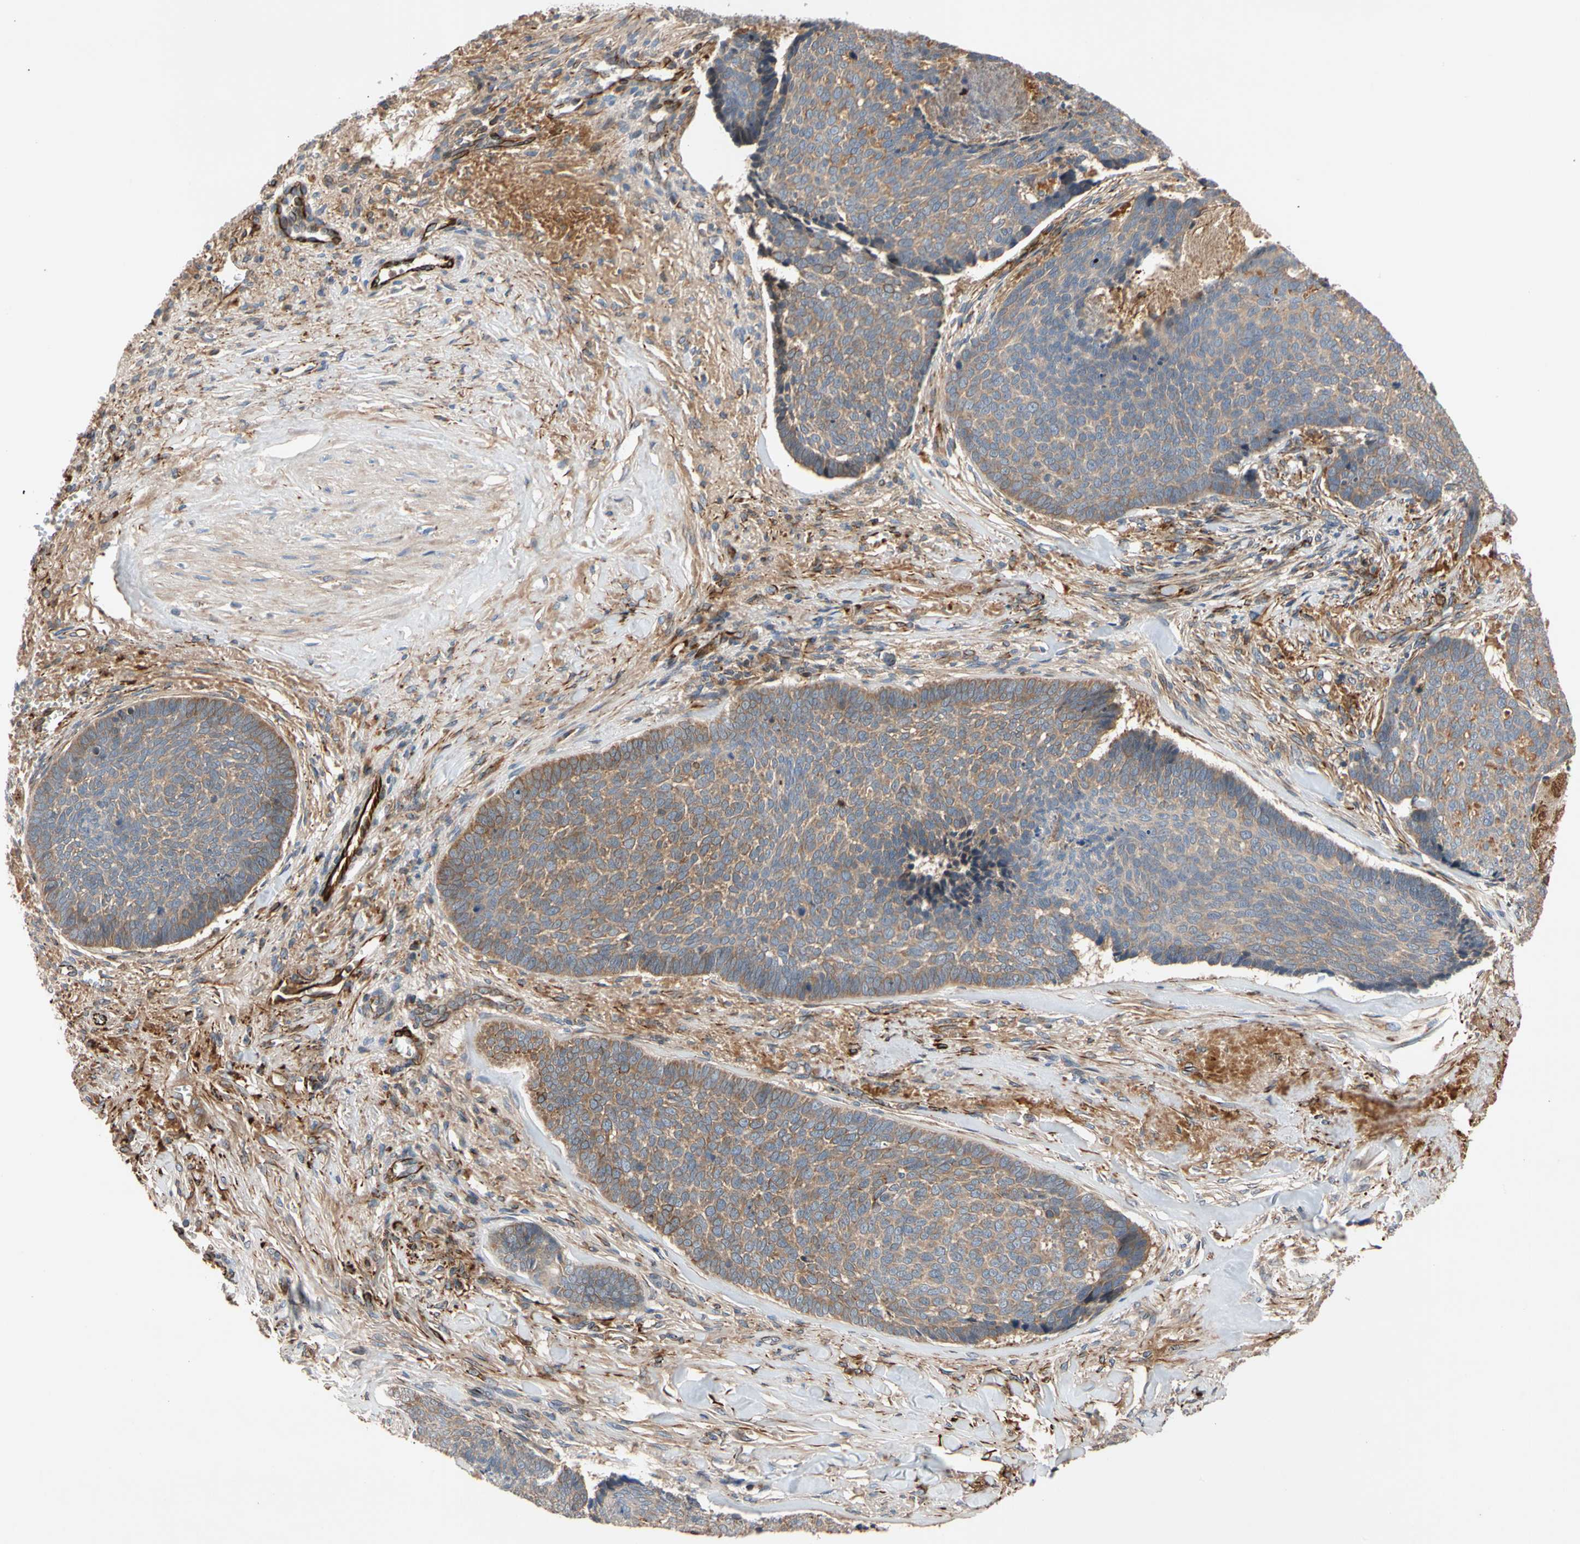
{"staining": {"intensity": "moderate", "quantity": ">75%", "location": "cytoplasmic/membranous"}, "tissue": "skin cancer", "cell_type": "Tumor cells", "image_type": "cancer", "snomed": [{"axis": "morphology", "description": "Basal cell carcinoma"}, {"axis": "topography", "description": "Skin"}], "caption": "Skin cancer (basal cell carcinoma) stained with DAB (3,3'-diaminobenzidine) immunohistochemistry (IHC) reveals medium levels of moderate cytoplasmic/membranous positivity in about >75% of tumor cells.", "gene": "FGD6", "patient": {"sex": "male", "age": 84}}